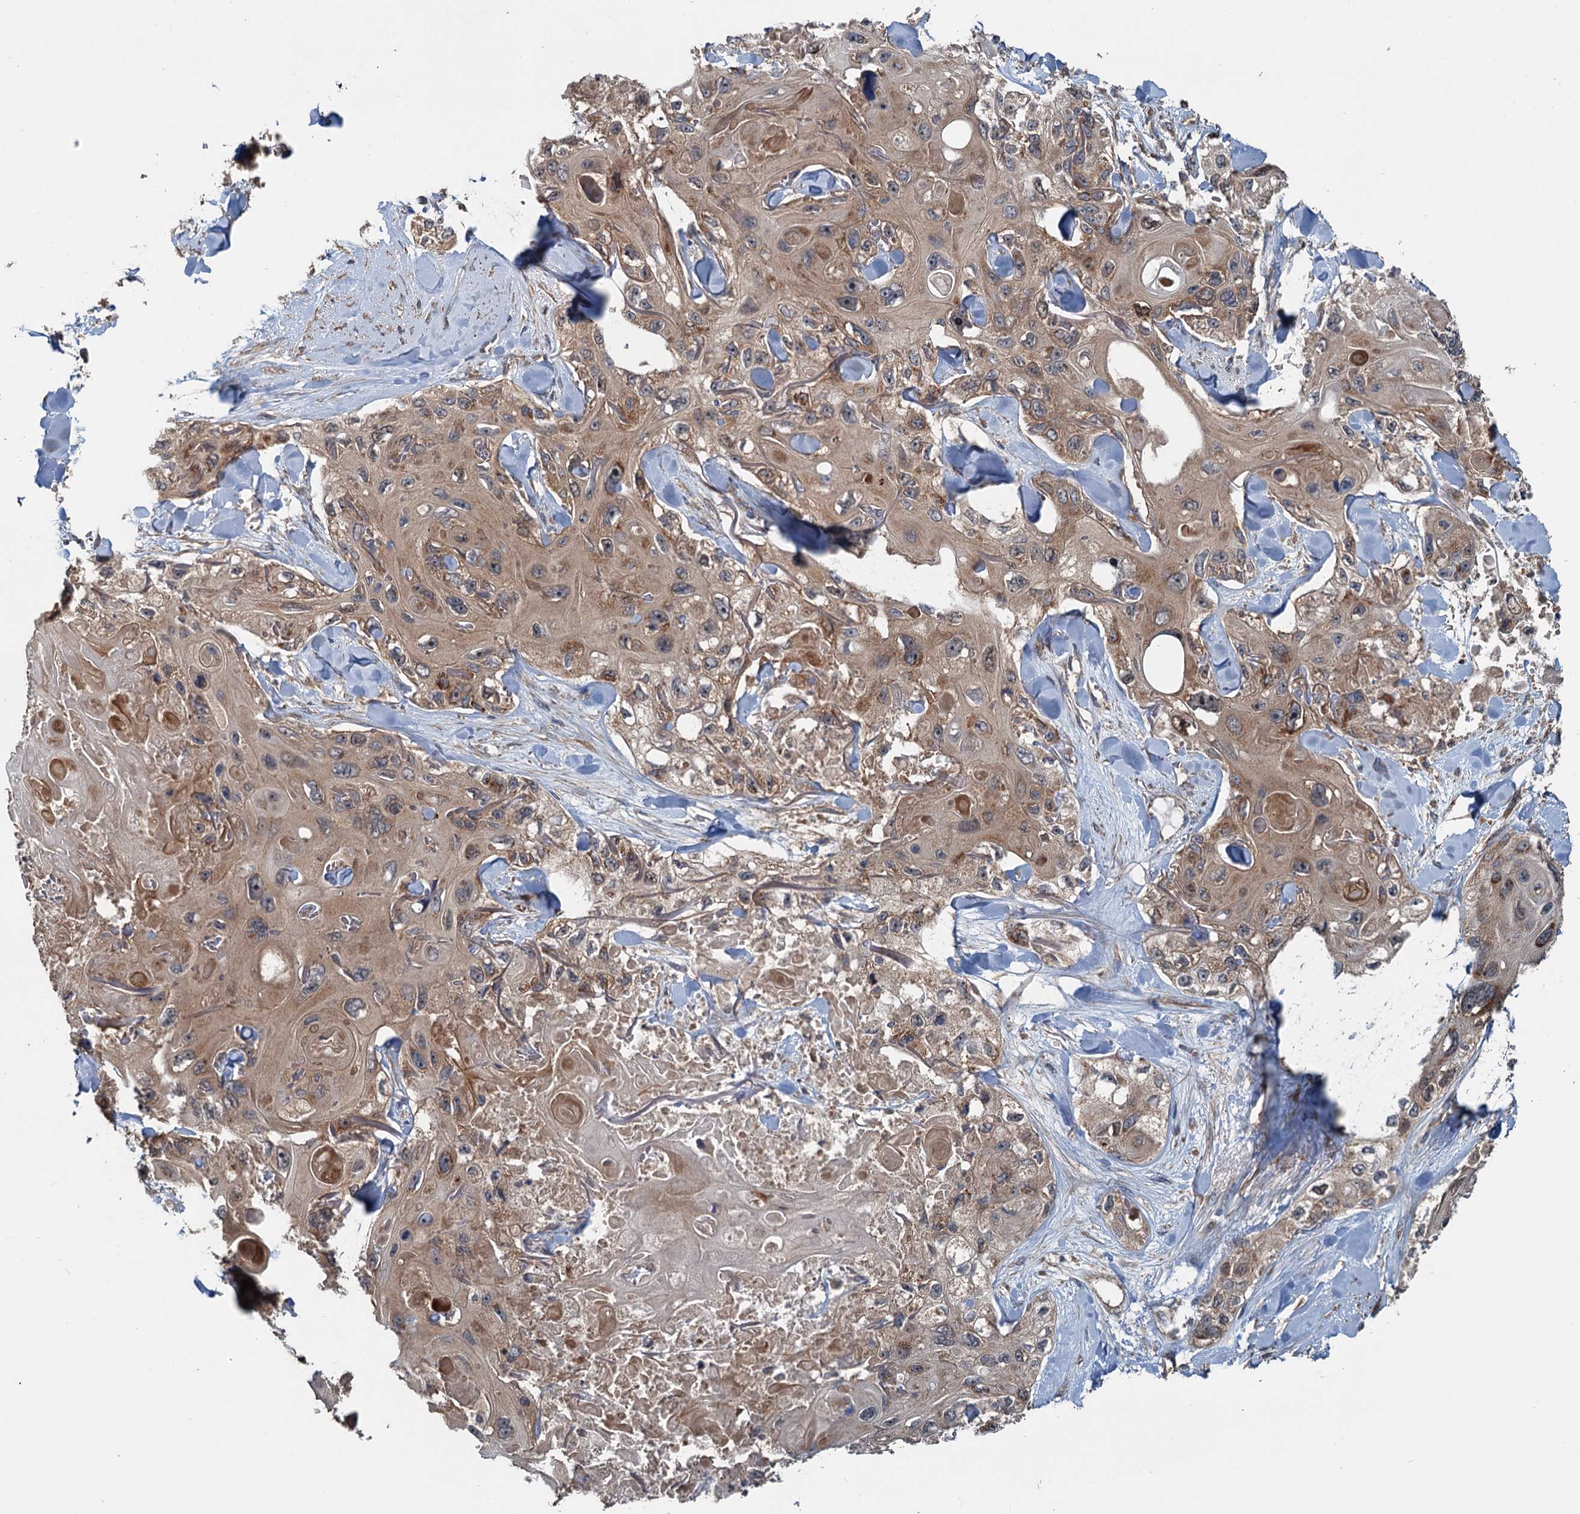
{"staining": {"intensity": "moderate", "quantity": "25%-75%", "location": "cytoplasmic/membranous"}, "tissue": "skin cancer", "cell_type": "Tumor cells", "image_type": "cancer", "snomed": [{"axis": "morphology", "description": "Normal tissue, NOS"}, {"axis": "morphology", "description": "Squamous cell carcinoma, NOS"}, {"axis": "topography", "description": "Skin"}], "caption": "Moderate cytoplasmic/membranous staining for a protein is appreciated in approximately 25%-75% of tumor cells of skin squamous cell carcinoma using IHC.", "gene": "TEDC1", "patient": {"sex": "male", "age": 72}}